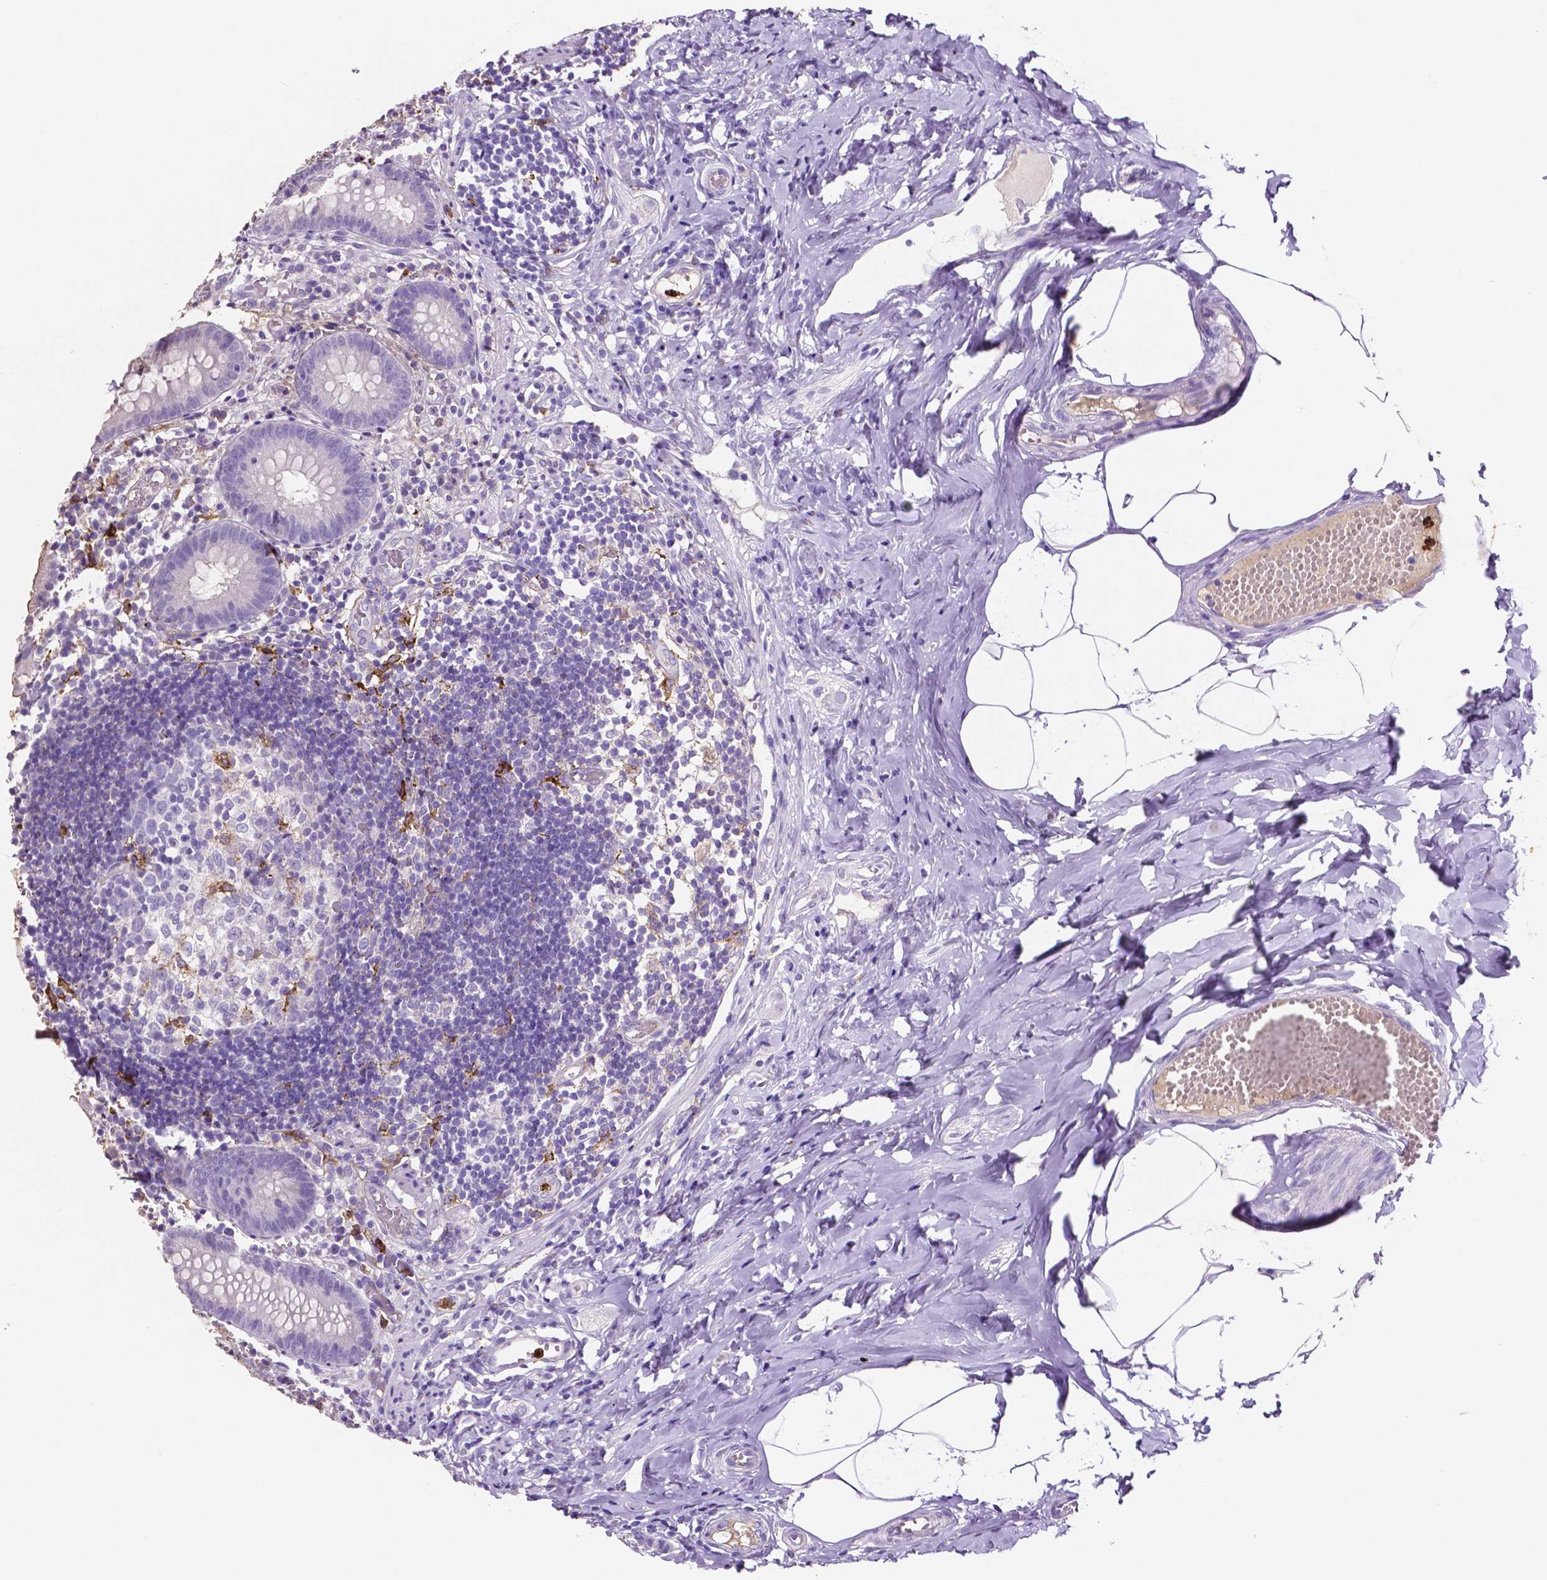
{"staining": {"intensity": "negative", "quantity": "none", "location": "none"}, "tissue": "appendix", "cell_type": "Glandular cells", "image_type": "normal", "snomed": [{"axis": "morphology", "description": "Normal tissue, NOS"}, {"axis": "topography", "description": "Appendix"}], "caption": "An immunohistochemistry (IHC) image of benign appendix is shown. There is no staining in glandular cells of appendix.", "gene": "MMP9", "patient": {"sex": "female", "age": 32}}